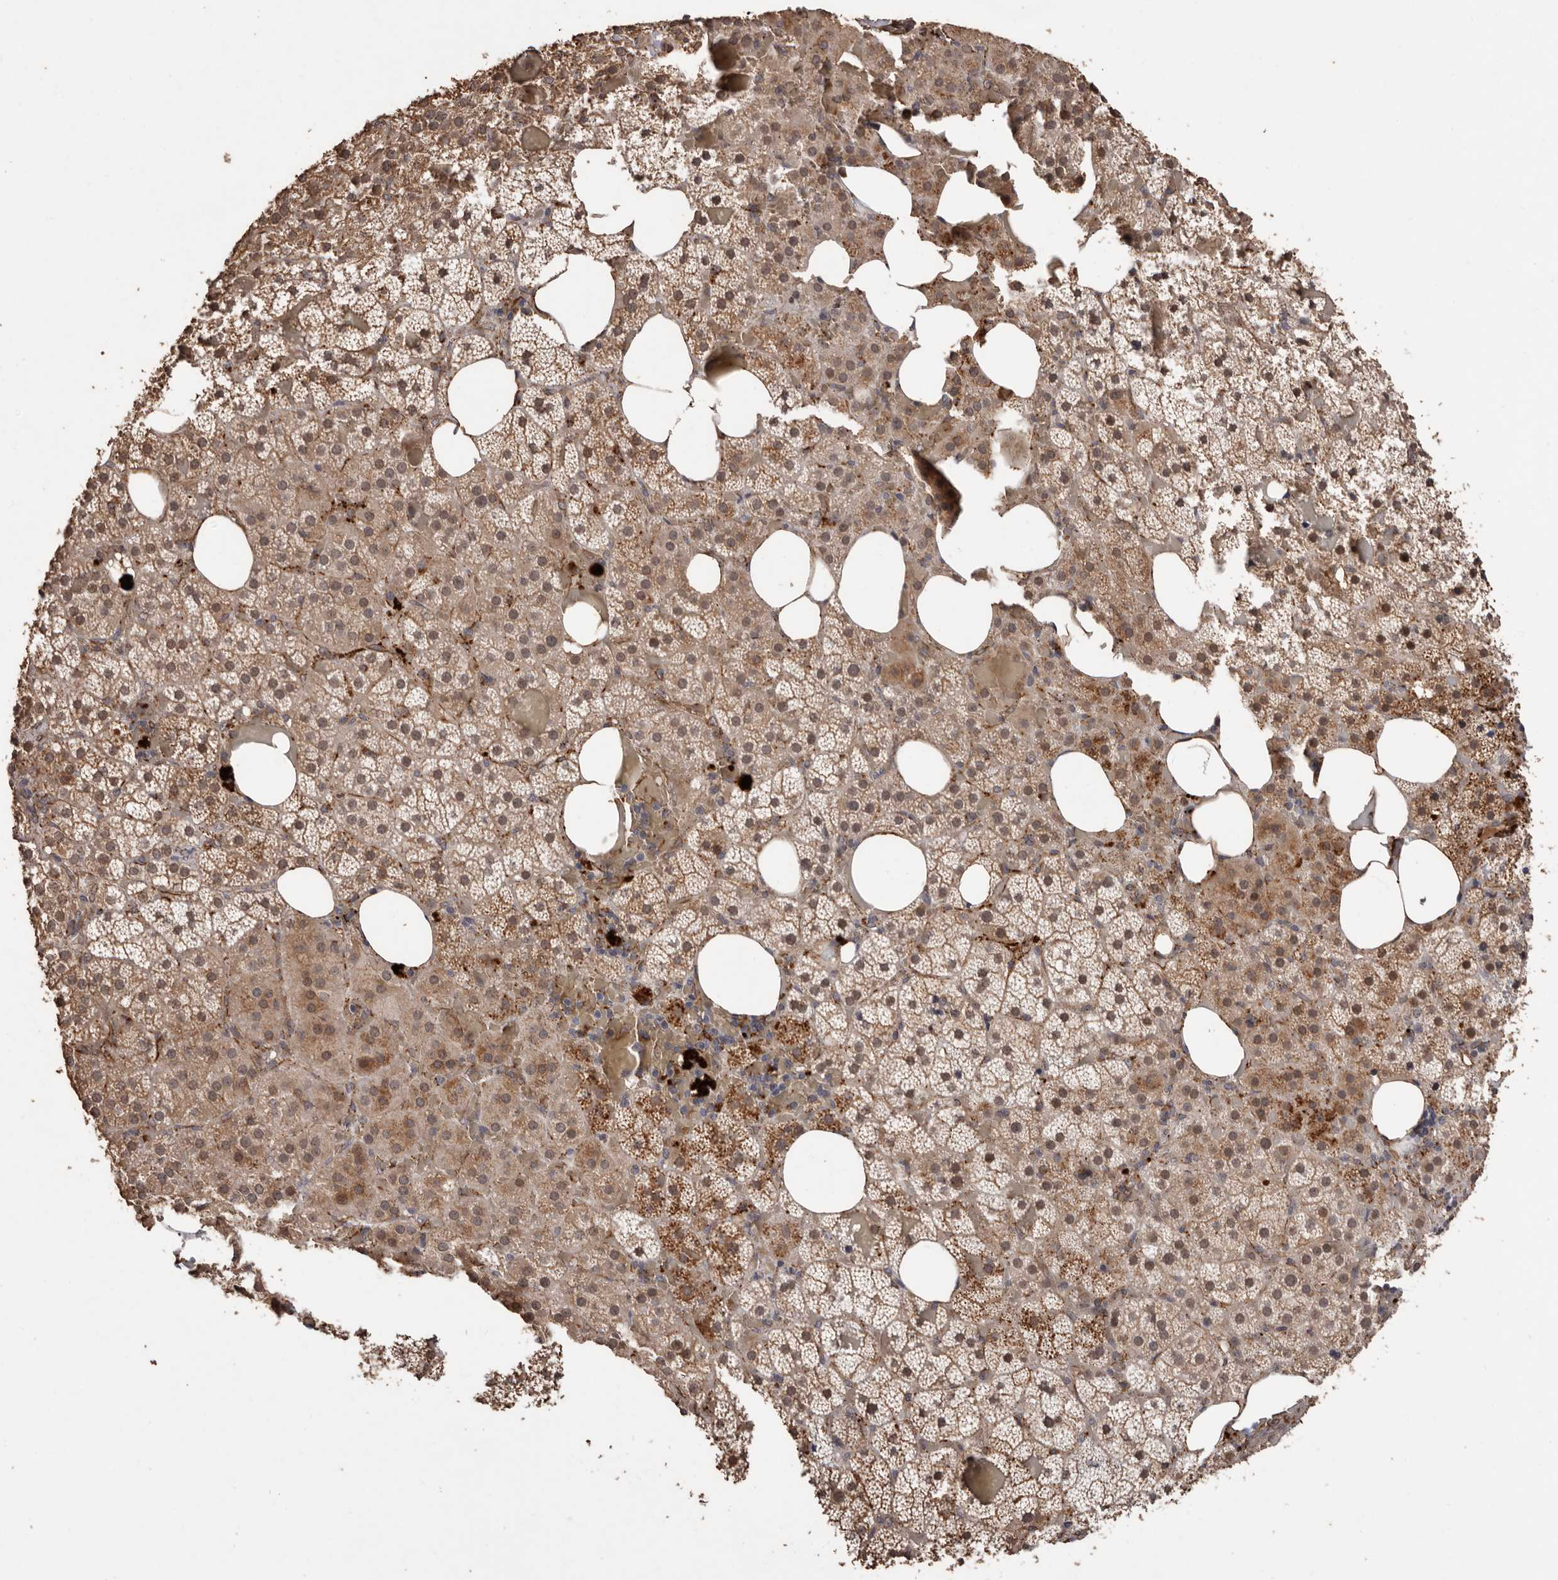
{"staining": {"intensity": "moderate", "quantity": ">75%", "location": "cytoplasmic/membranous,nuclear"}, "tissue": "adrenal gland", "cell_type": "Glandular cells", "image_type": "normal", "snomed": [{"axis": "morphology", "description": "Normal tissue, NOS"}, {"axis": "topography", "description": "Adrenal gland"}], "caption": "Immunohistochemistry photomicrograph of unremarkable adrenal gland: human adrenal gland stained using immunohistochemistry reveals medium levels of moderate protein expression localized specifically in the cytoplasmic/membranous,nuclear of glandular cells, appearing as a cytoplasmic/membranous,nuclear brown color.", "gene": "BRAT1", "patient": {"sex": "female", "age": 59}}